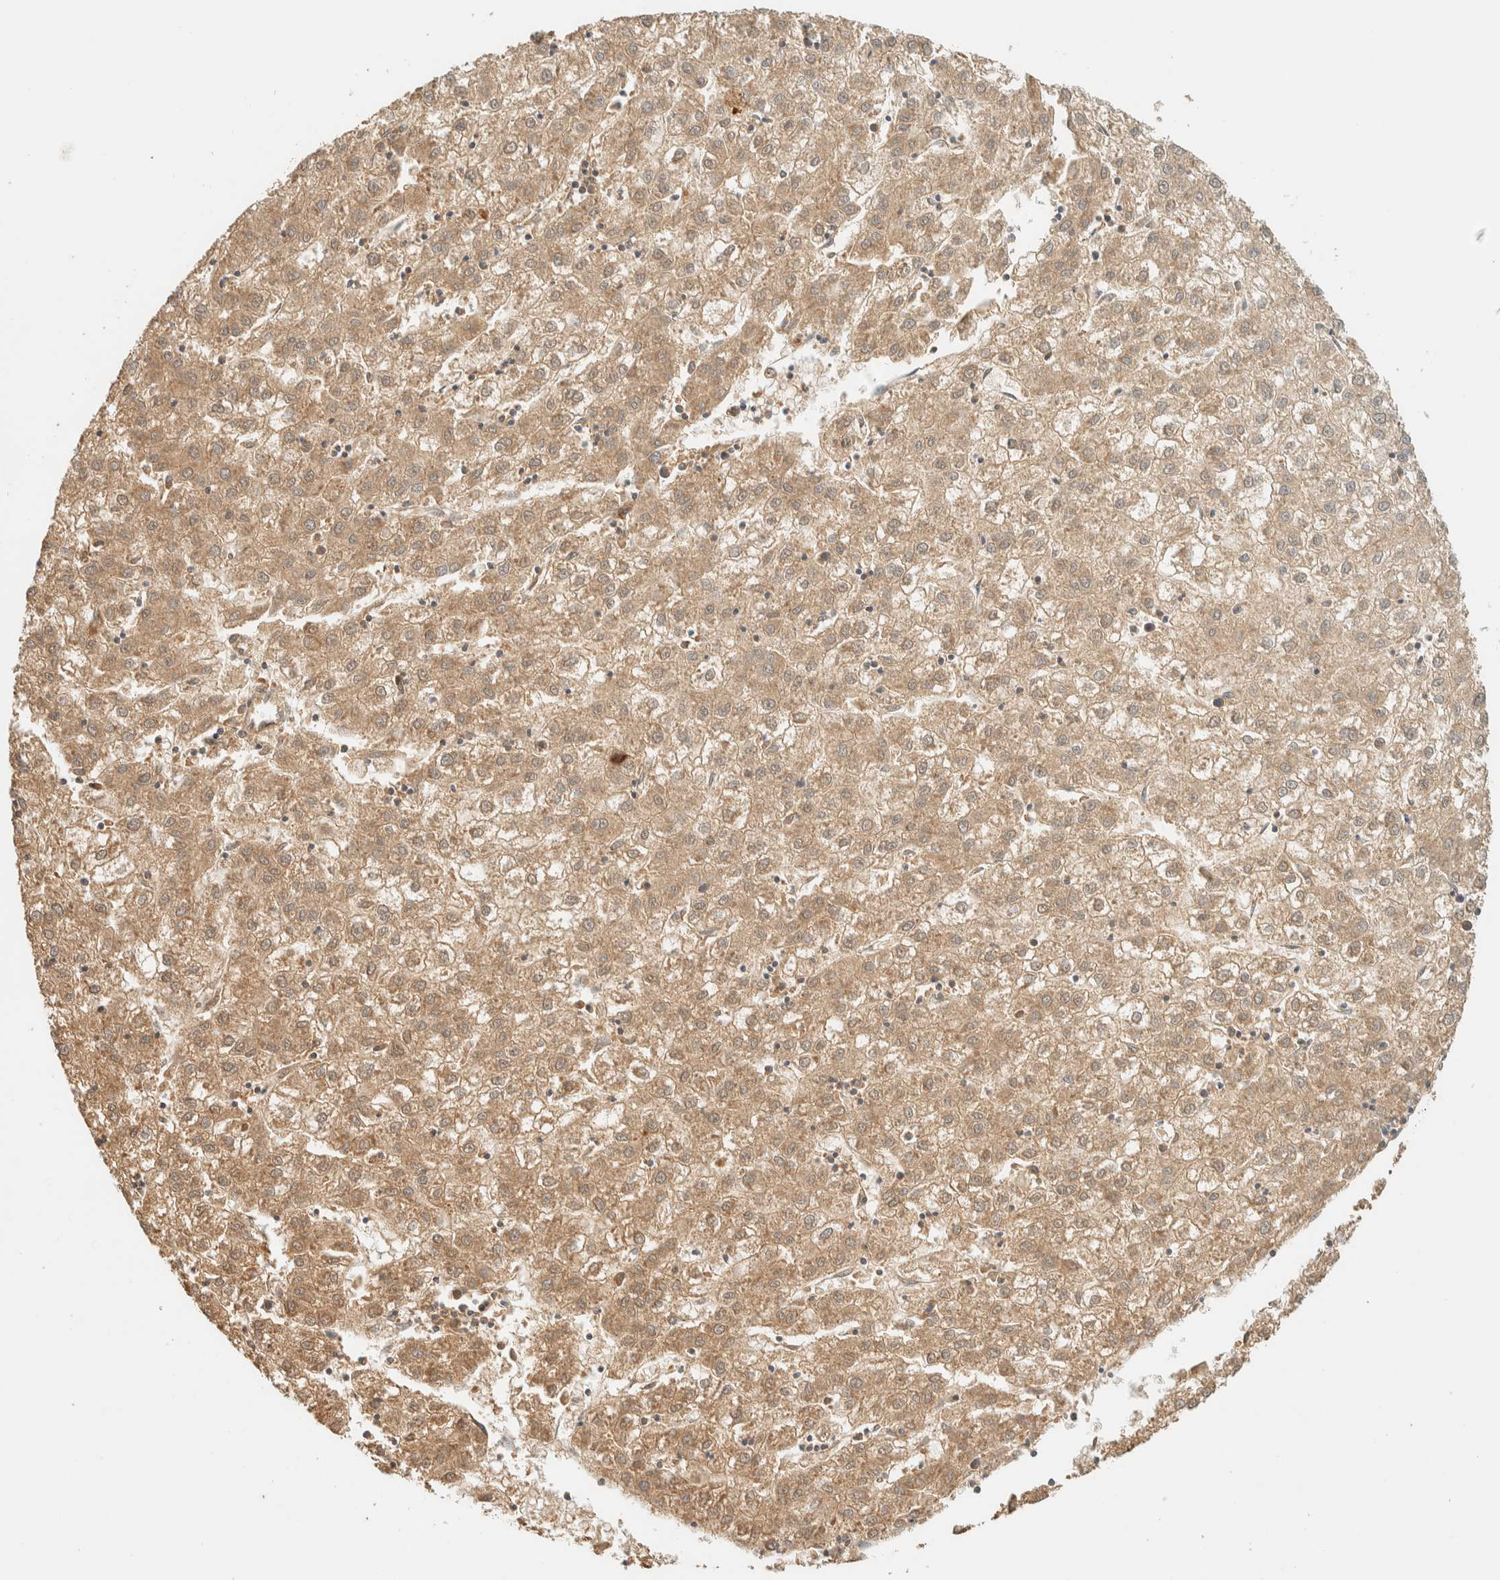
{"staining": {"intensity": "moderate", "quantity": ">75%", "location": "cytoplasmic/membranous"}, "tissue": "liver cancer", "cell_type": "Tumor cells", "image_type": "cancer", "snomed": [{"axis": "morphology", "description": "Carcinoma, Hepatocellular, NOS"}, {"axis": "topography", "description": "Liver"}], "caption": "This photomicrograph demonstrates immunohistochemistry staining of liver hepatocellular carcinoma, with medium moderate cytoplasmic/membranous positivity in about >75% of tumor cells.", "gene": "ZBTB34", "patient": {"sex": "male", "age": 72}}